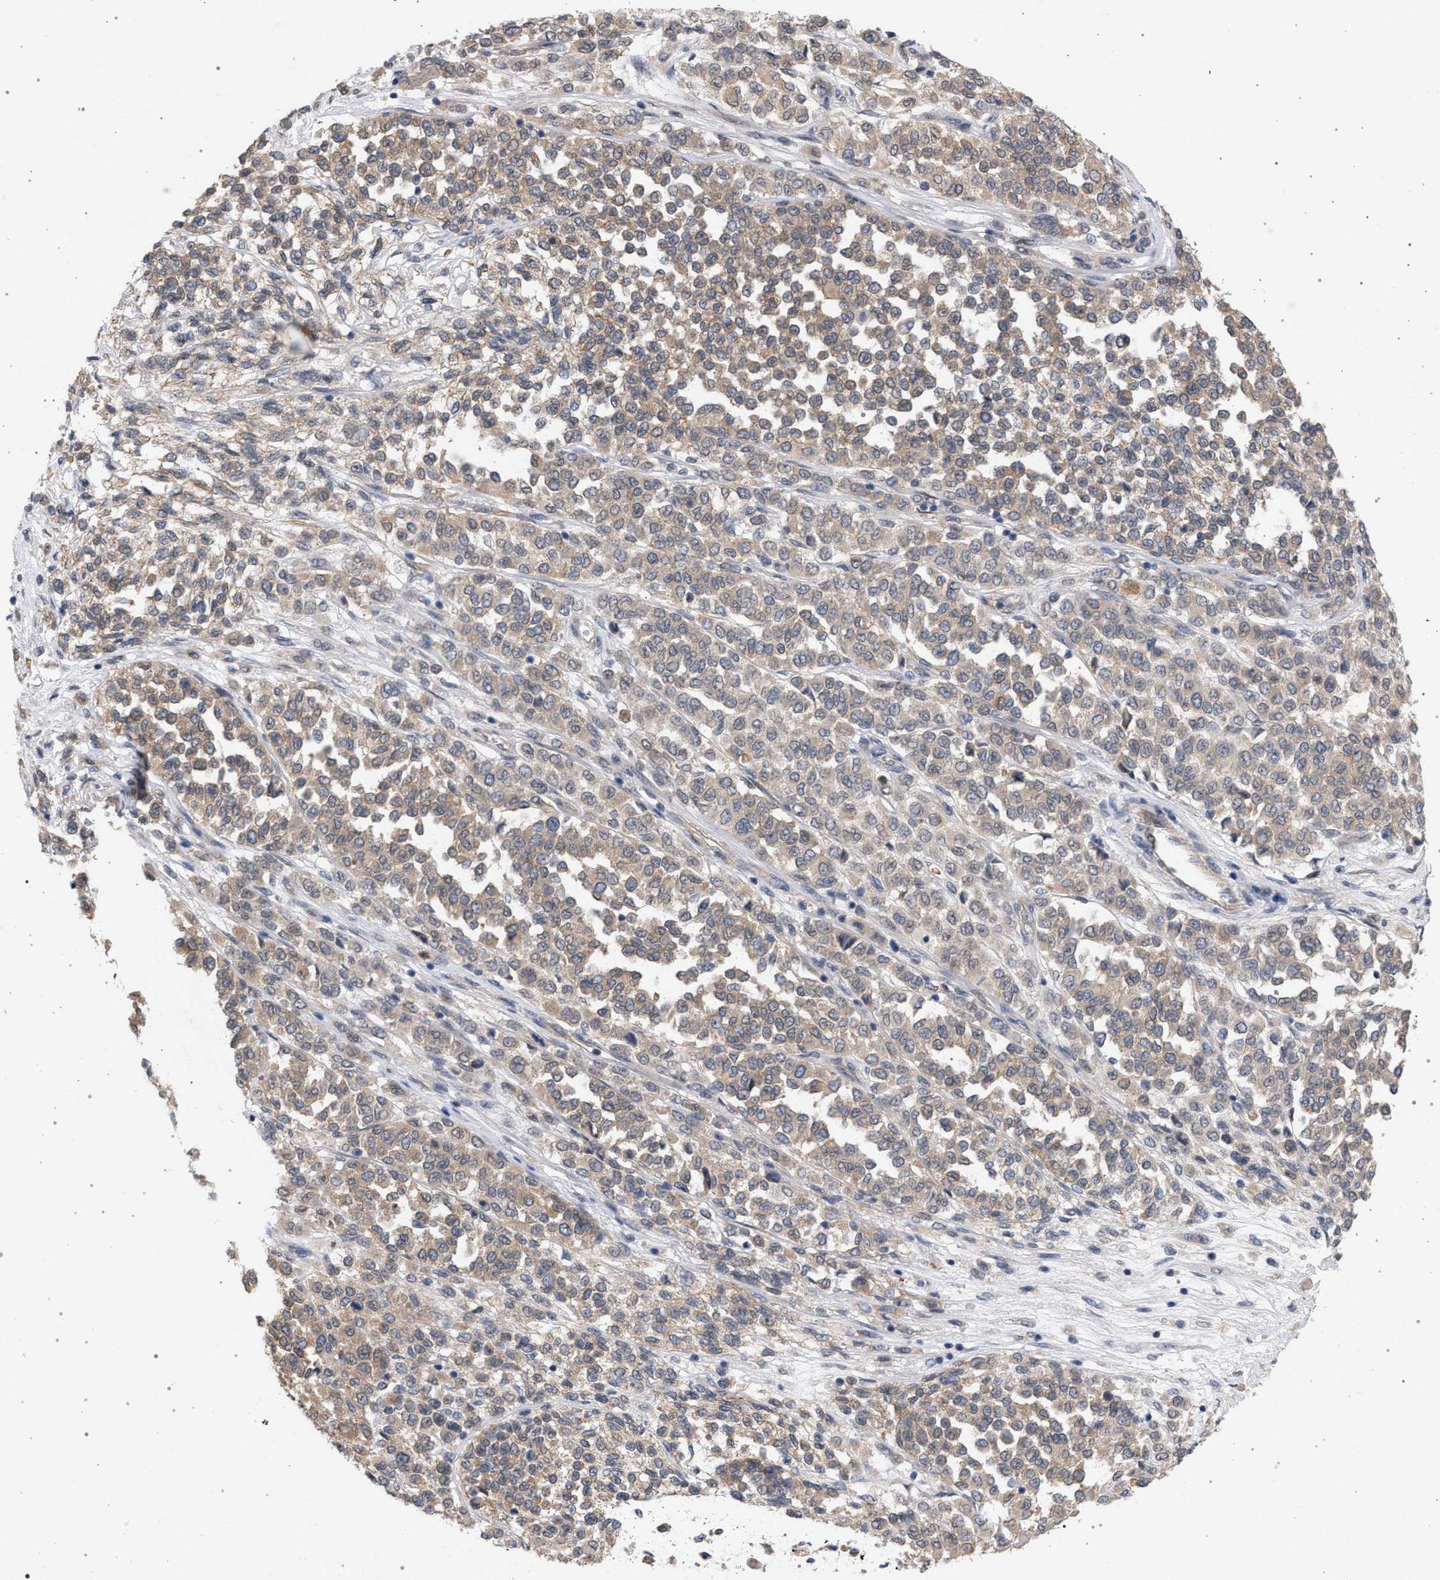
{"staining": {"intensity": "weak", "quantity": ">75%", "location": "cytoplasmic/membranous"}, "tissue": "melanoma", "cell_type": "Tumor cells", "image_type": "cancer", "snomed": [{"axis": "morphology", "description": "Malignant melanoma, Metastatic site"}, {"axis": "topography", "description": "Pancreas"}], "caption": "This image exhibits immunohistochemistry (IHC) staining of human malignant melanoma (metastatic site), with low weak cytoplasmic/membranous positivity in about >75% of tumor cells.", "gene": "ARPC5L", "patient": {"sex": "female", "age": 30}}